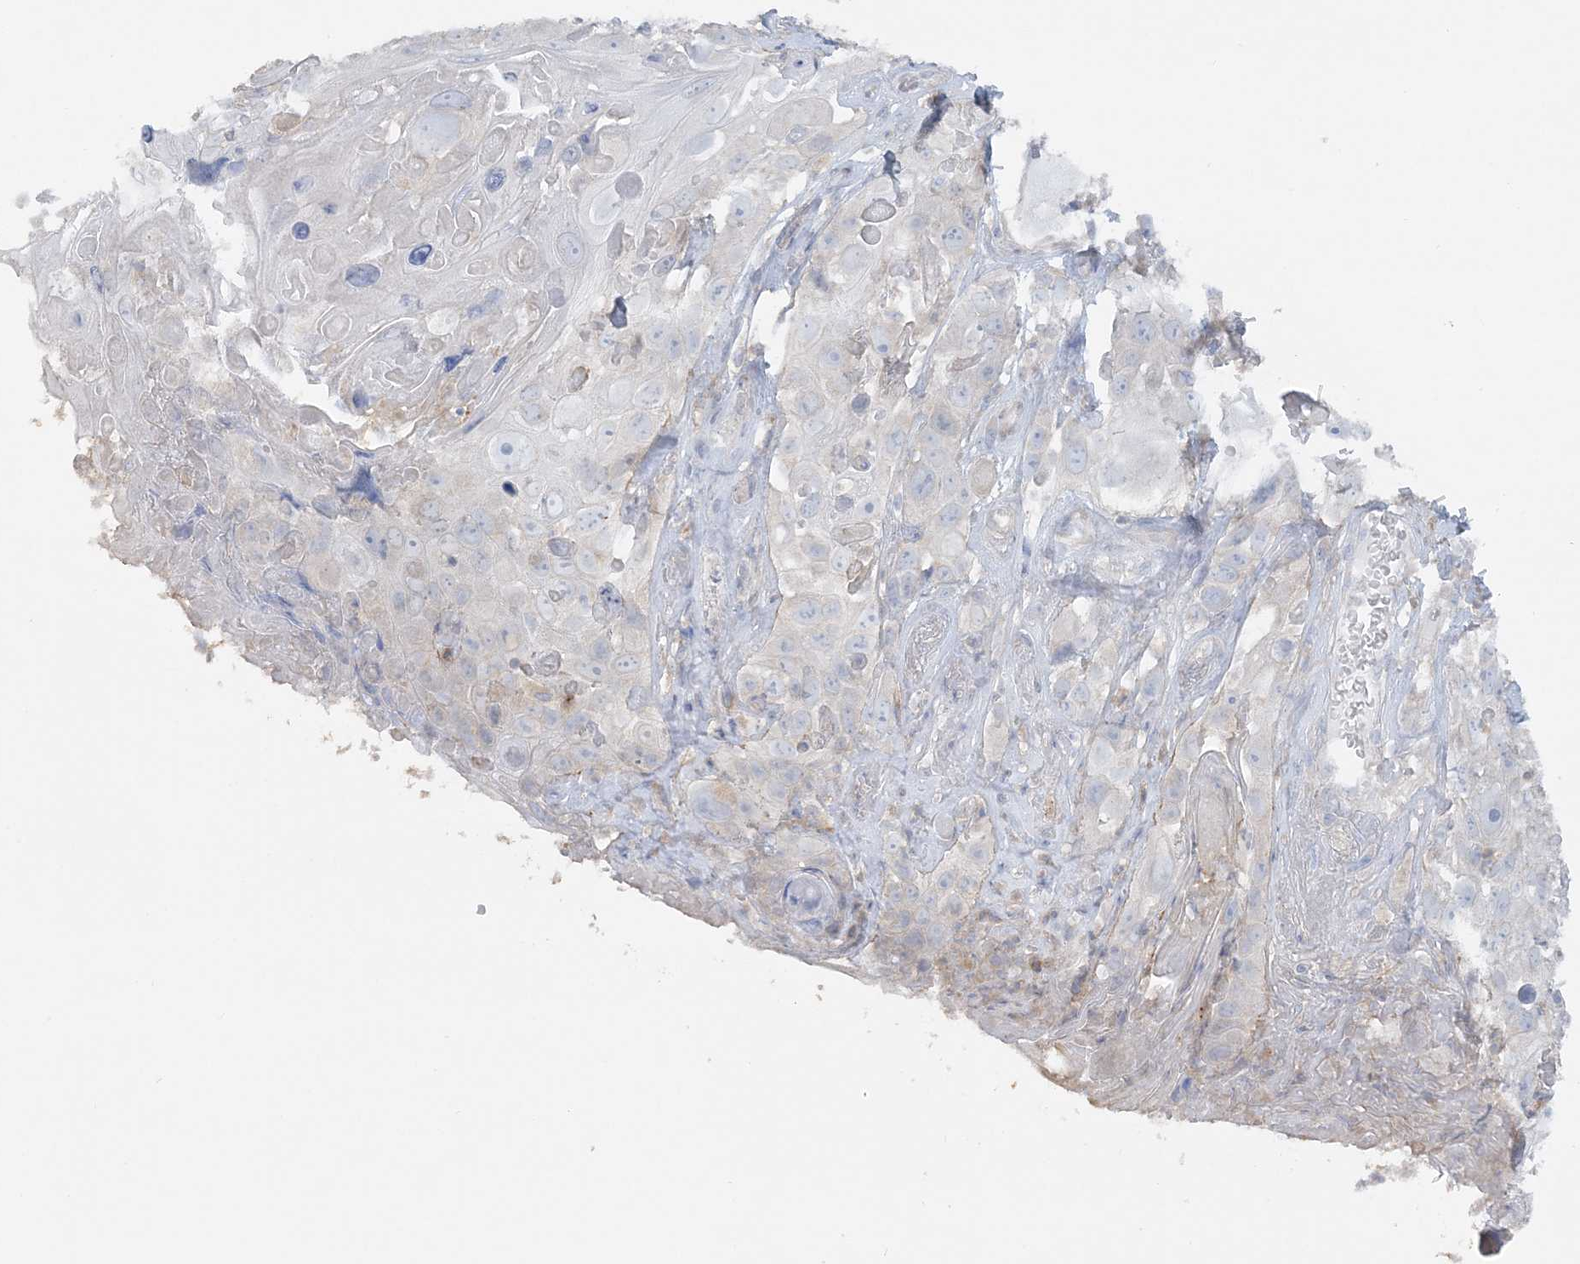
{"staining": {"intensity": "negative", "quantity": "none", "location": "none"}, "tissue": "skin cancer", "cell_type": "Tumor cells", "image_type": "cancer", "snomed": [{"axis": "morphology", "description": "Squamous cell carcinoma, NOS"}, {"axis": "topography", "description": "Skin"}], "caption": "Immunohistochemical staining of skin squamous cell carcinoma exhibits no significant staining in tumor cells. Brightfield microscopy of immunohistochemistry (IHC) stained with DAB (3,3'-diaminobenzidine) (brown) and hematoxylin (blue), captured at high magnification.", "gene": "TBC1D5", "patient": {"sex": "male", "age": 55}}